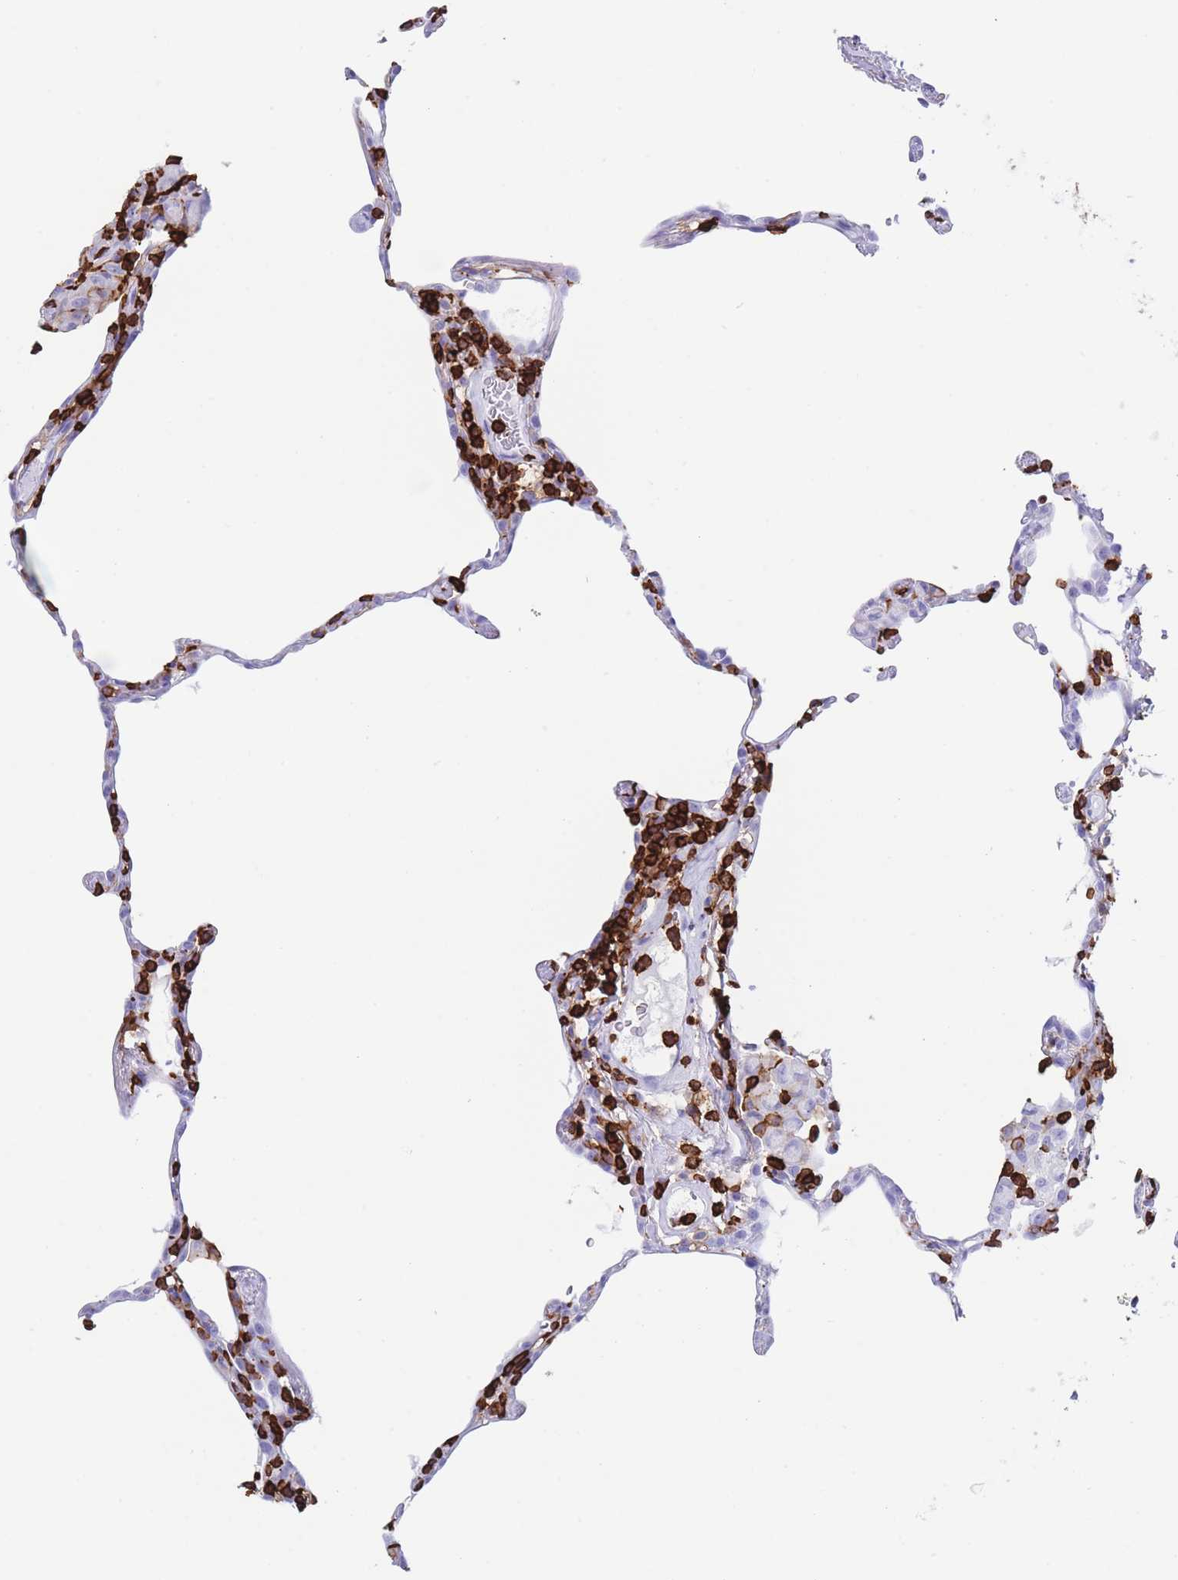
{"staining": {"intensity": "negative", "quantity": "none", "location": "none"}, "tissue": "lung", "cell_type": "Alveolar cells", "image_type": "normal", "snomed": [{"axis": "morphology", "description": "Normal tissue, NOS"}, {"axis": "topography", "description": "Lung"}], "caption": "The photomicrograph displays no staining of alveolar cells in normal lung.", "gene": "CORO1A", "patient": {"sex": "female", "age": 57}}